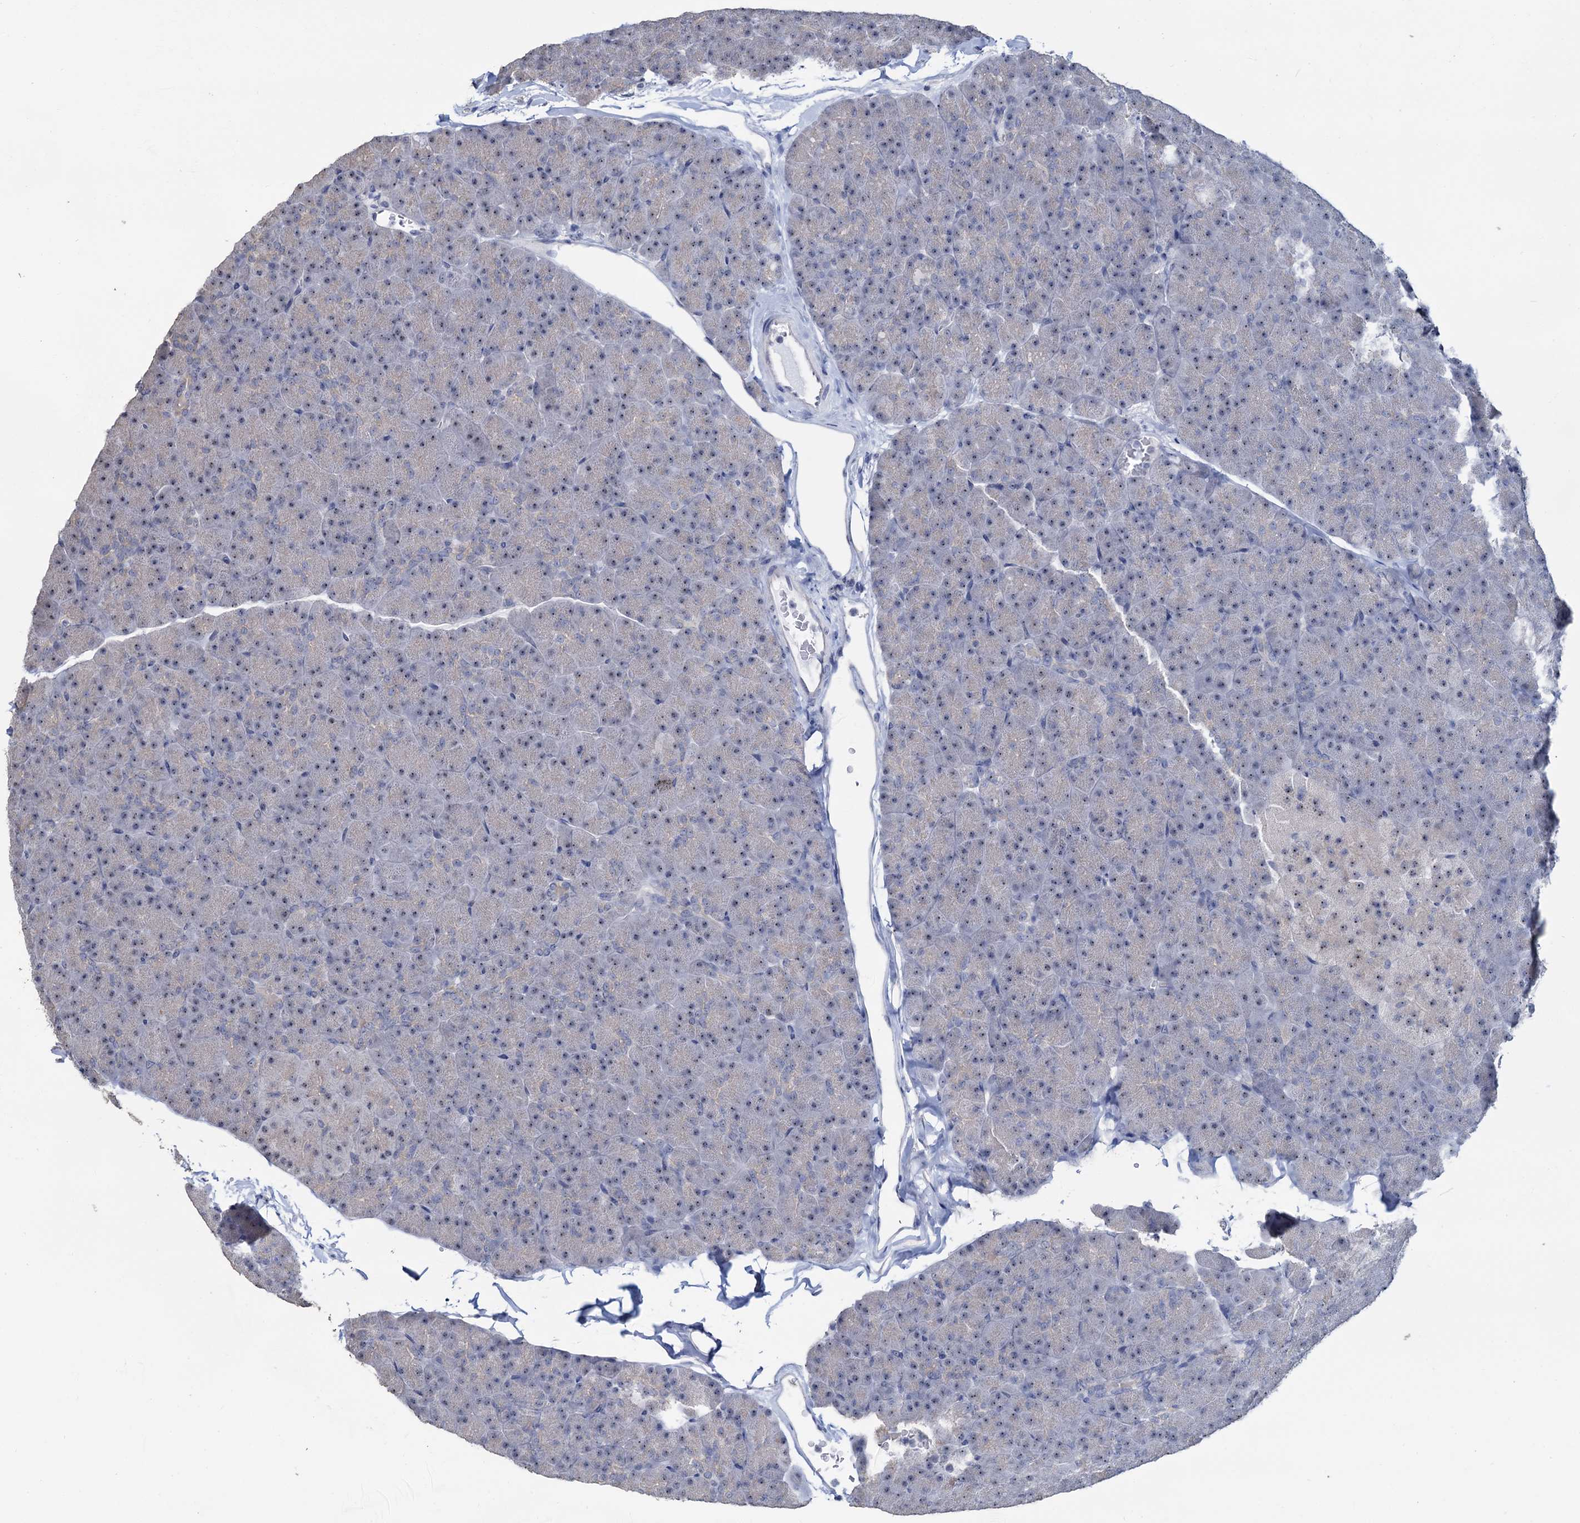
{"staining": {"intensity": "weak", "quantity": "25%-75%", "location": "nuclear"}, "tissue": "pancreas", "cell_type": "Exocrine glandular cells", "image_type": "normal", "snomed": [{"axis": "morphology", "description": "Normal tissue, NOS"}, {"axis": "topography", "description": "Pancreas"}], "caption": "Weak nuclear protein staining is seen in about 25%-75% of exocrine glandular cells in pancreas. (brown staining indicates protein expression, while blue staining denotes nuclei).", "gene": "C2CD3", "patient": {"sex": "male", "age": 36}}